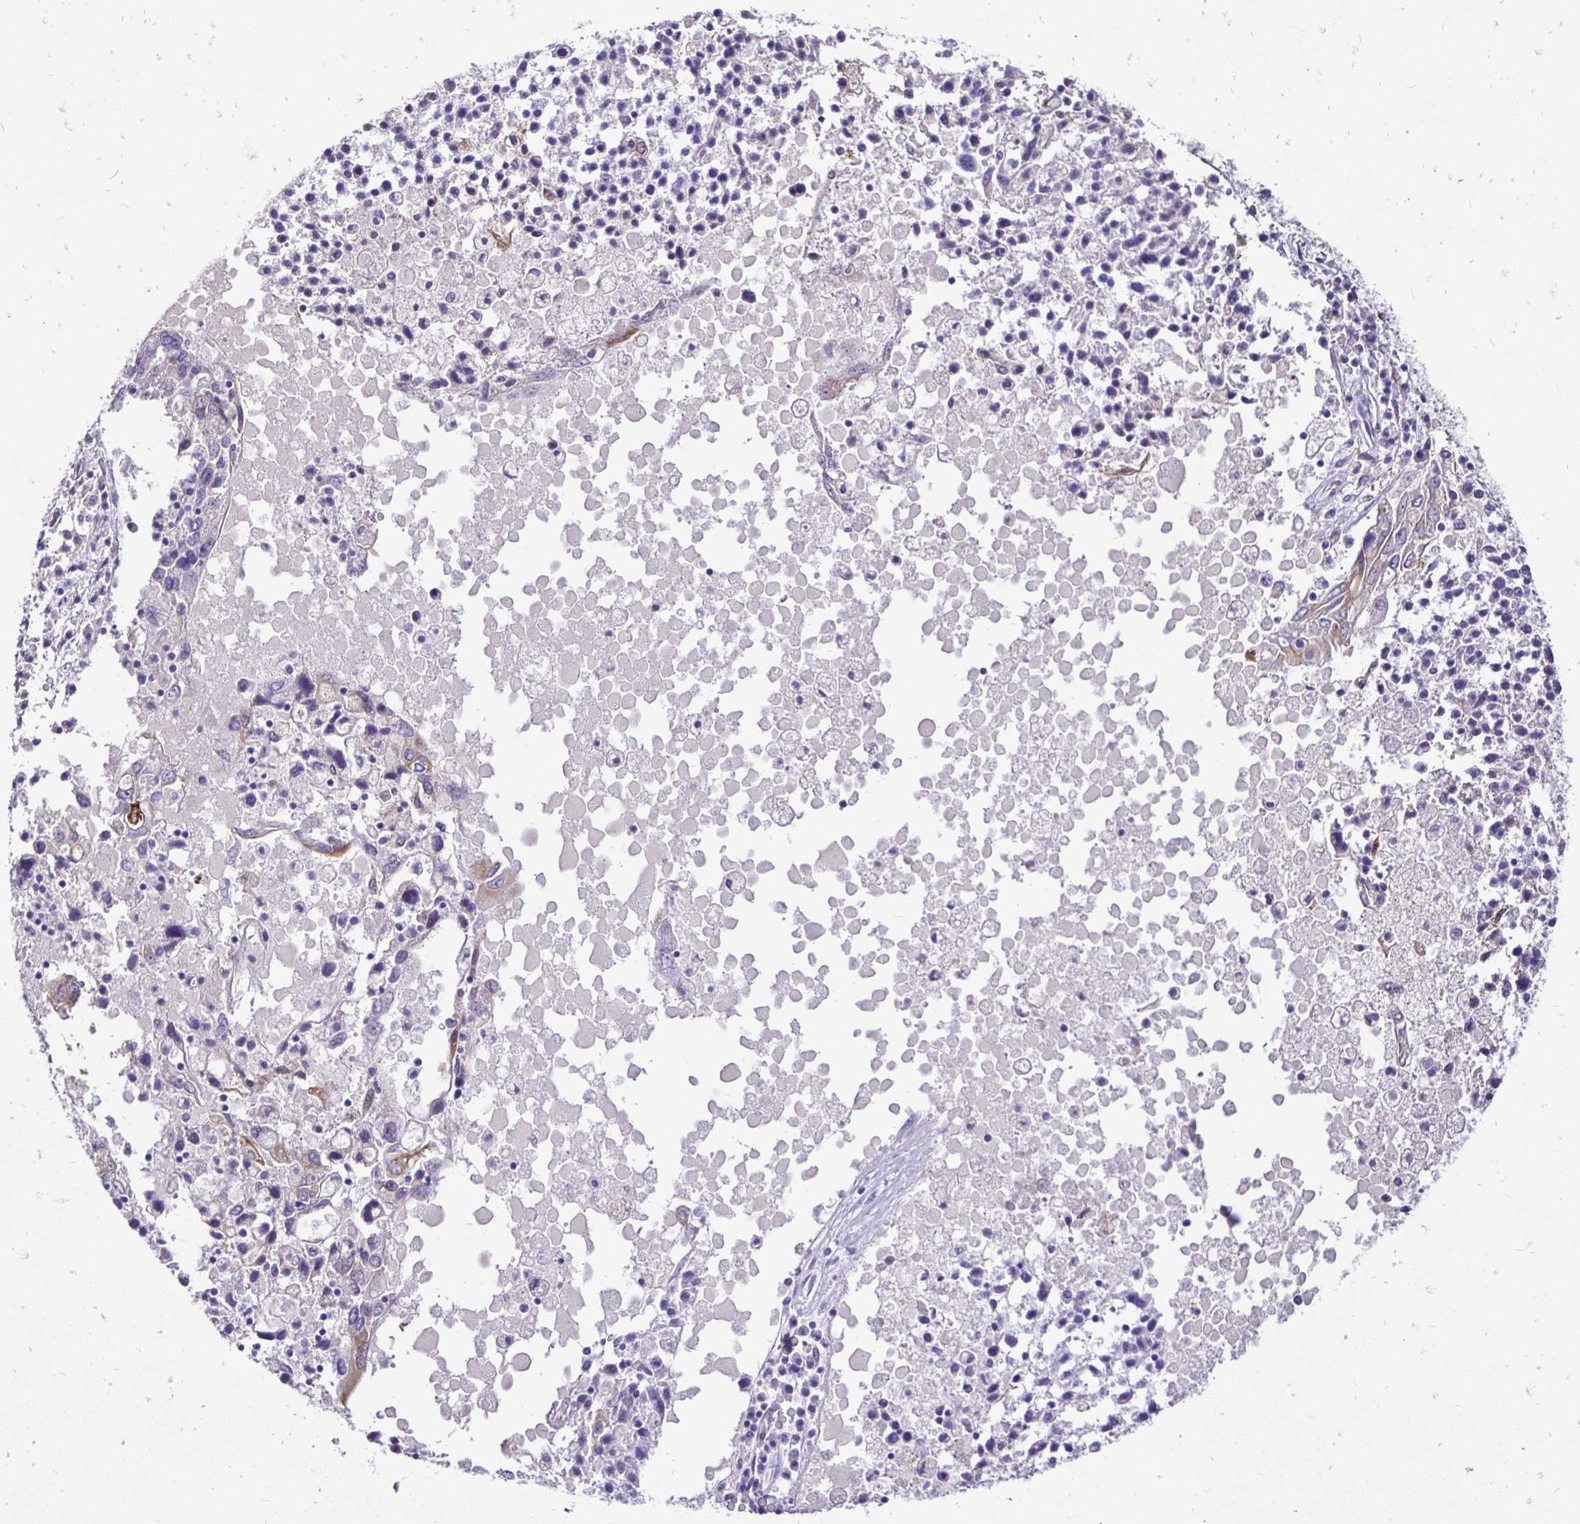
{"staining": {"intensity": "negative", "quantity": "none", "location": "none"}, "tissue": "ovarian cancer", "cell_type": "Tumor cells", "image_type": "cancer", "snomed": [{"axis": "morphology", "description": "Carcinoma, endometroid"}, {"axis": "topography", "description": "Ovary"}], "caption": "Ovarian cancer was stained to show a protein in brown. There is no significant expression in tumor cells. (DAB immunohistochemistry, high magnification).", "gene": "TAF1D", "patient": {"sex": "female", "age": 62}}